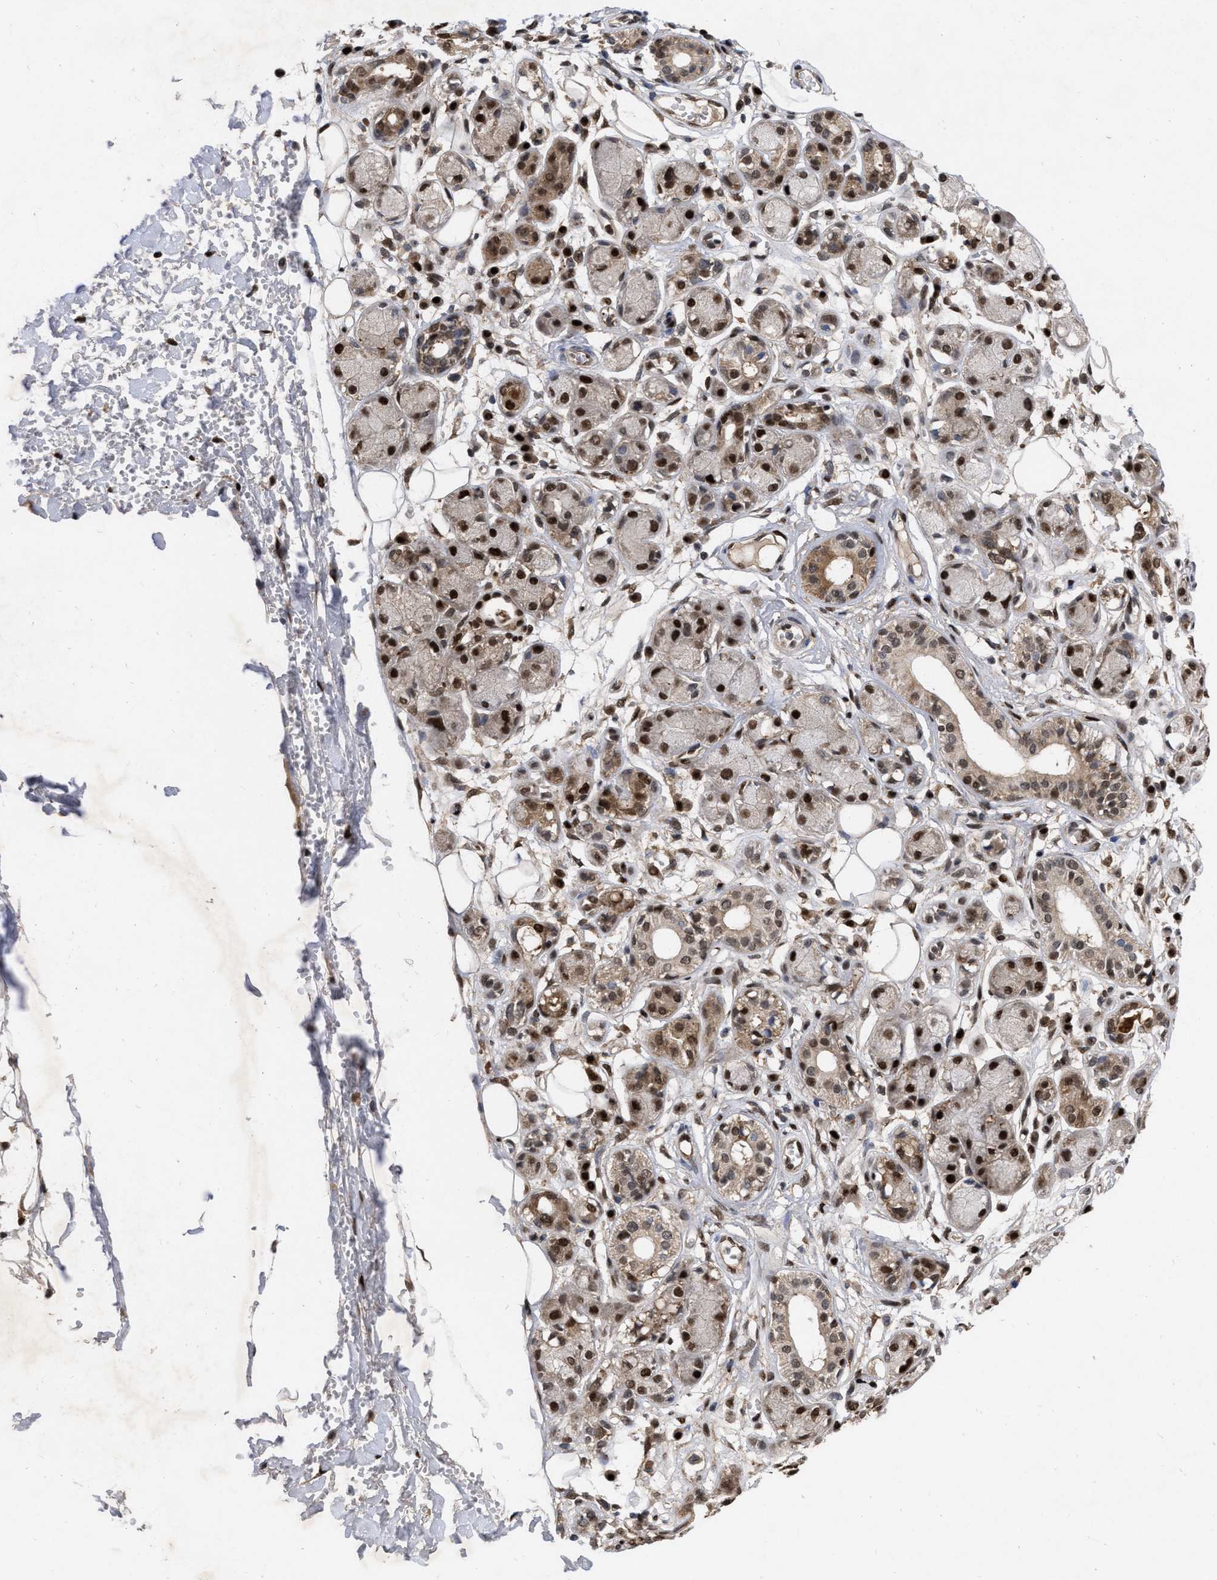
{"staining": {"intensity": "moderate", "quantity": "25%-75%", "location": "nuclear"}, "tissue": "adipose tissue", "cell_type": "Adipocytes", "image_type": "normal", "snomed": [{"axis": "morphology", "description": "Normal tissue, NOS"}, {"axis": "morphology", "description": "Inflammation, NOS"}, {"axis": "topography", "description": "Salivary gland"}, {"axis": "topography", "description": "Peripheral nerve tissue"}], "caption": "A high-resolution histopathology image shows immunohistochemistry staining of unremarkable adipose tissue, which exhibits moderate nuclear expression in about 25%-75% of adipocytes.", "gene": "MDM4", "patient": {"sex": "female", "age": 75}}